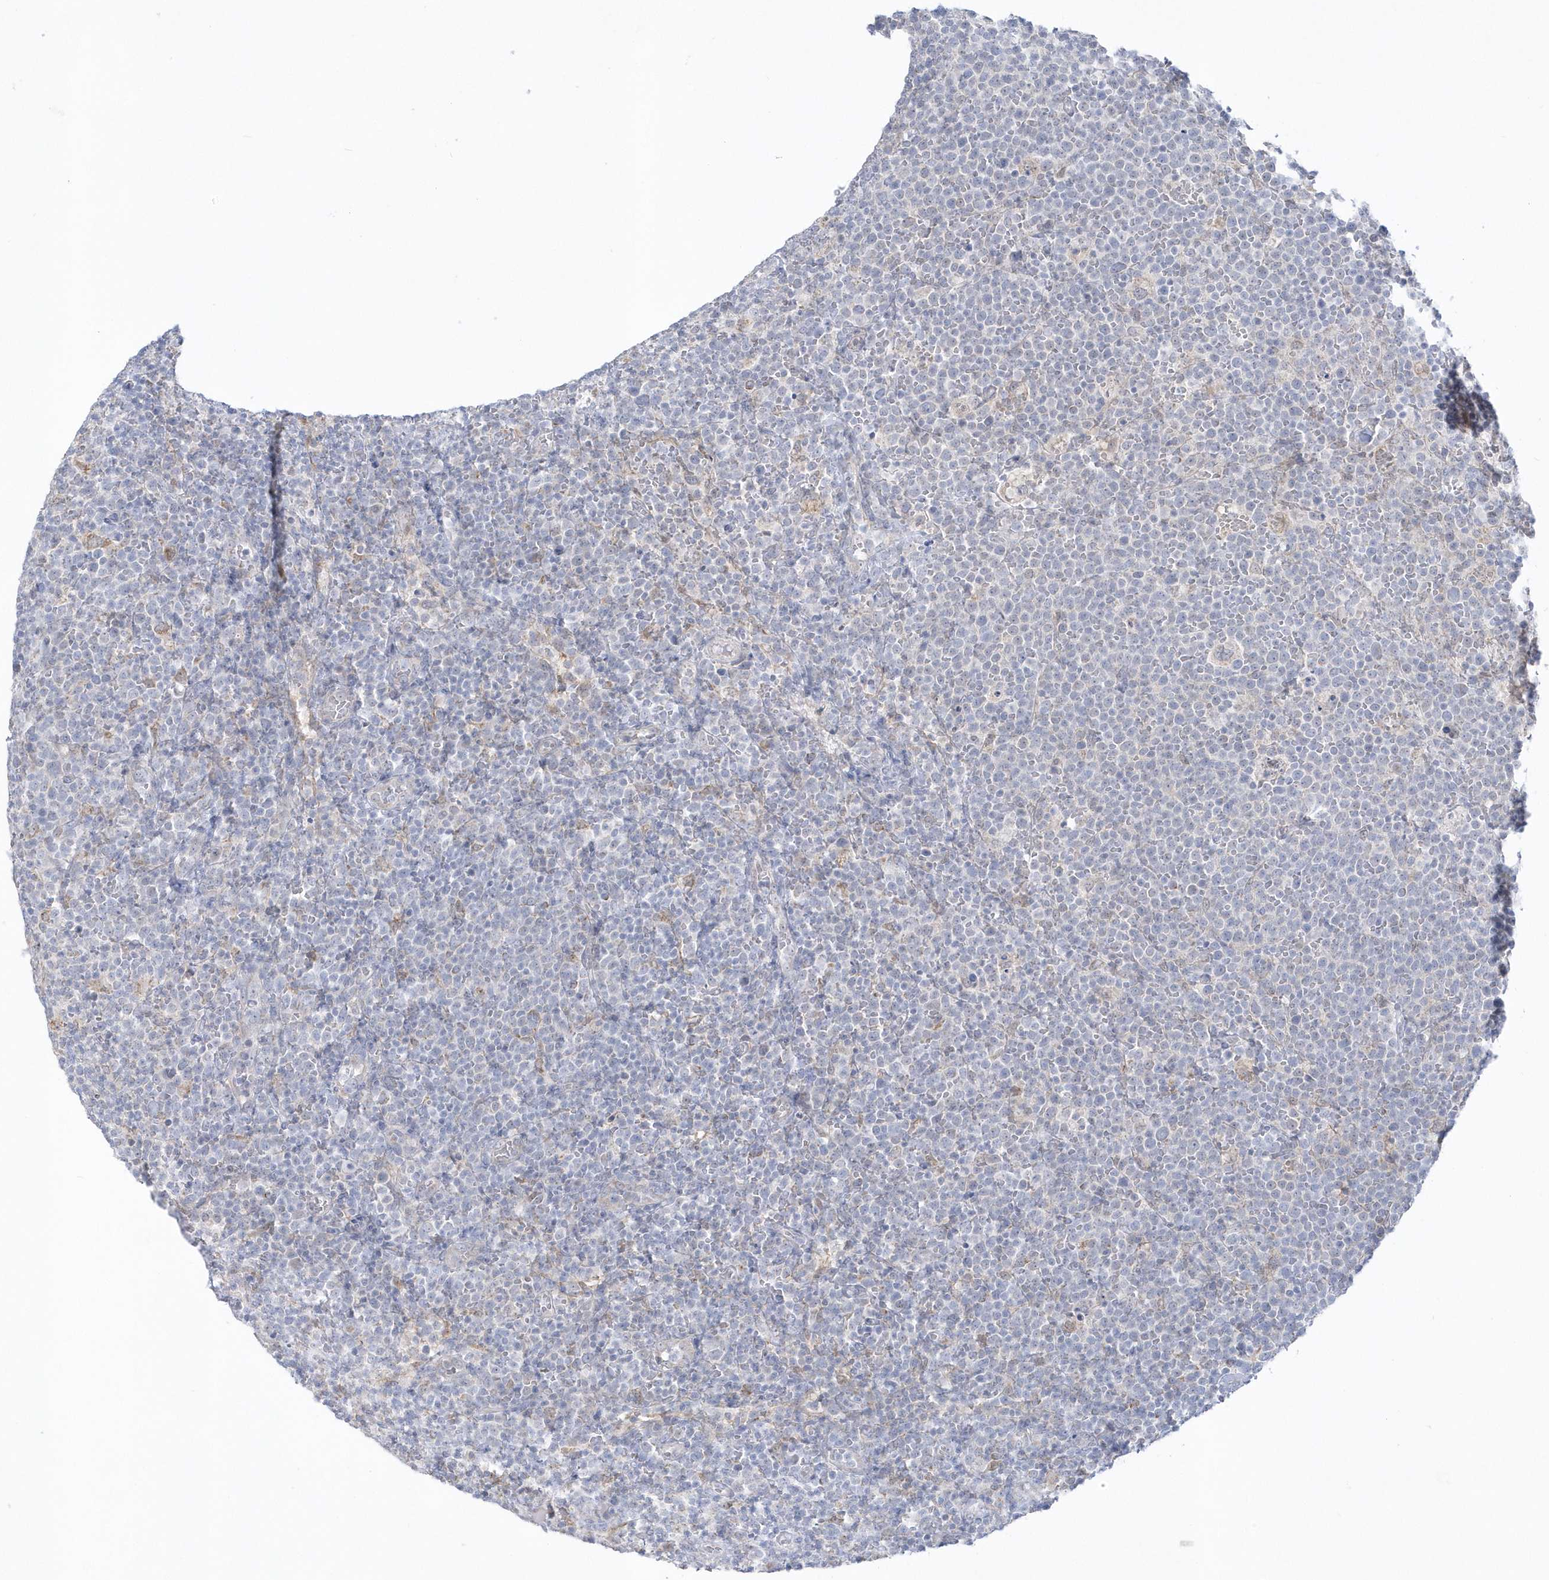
{"staining": {"intensity": "negative", "quantity": "none", "location": "none"}, "tissue": "lymphoma", "cell_type": "Tumor cells", "image_type": "cancer", "snomed": [{"axis": "morphology", "description": "Malignant lymphoma, non-Hodgkin's type, High grade"}, {"axis": "topography", "description": "Lymph node"}], "caption": "An image of high-grade malignant lymphoma, non-Hodgkin's type stained for a protein shows no brown staining in tumor cells.", "gene": "PCBD1", "patient": {"sex": "male", "age": 61}}